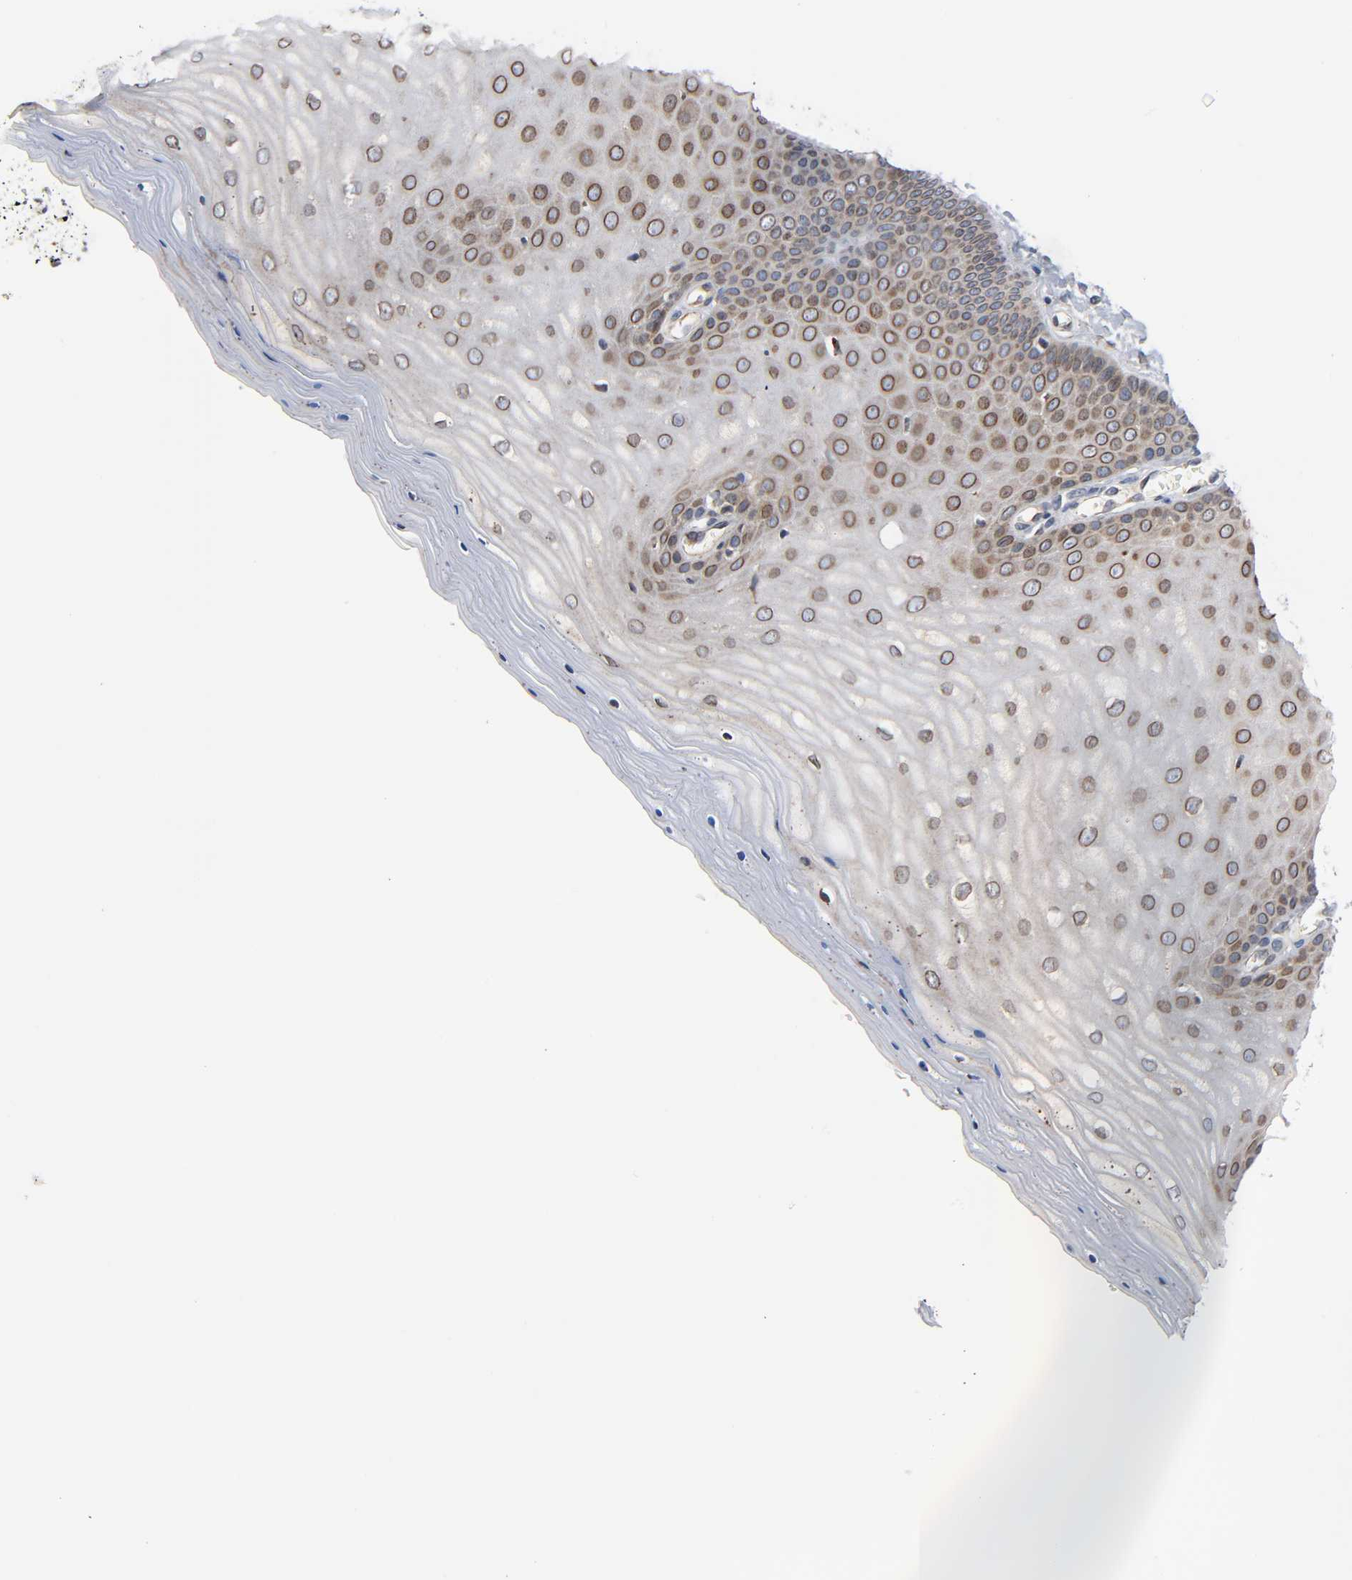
{"staining": {"intensity": "weak", "quantity": "25%-75%", "location": "cytoplasmic/membranous"}, "tissue": "cervix", "cell_type": "Glandular cells", "image_type": "normal", "snomed": [{"axis": "morphology", "description": "Normal tissue, NOS"}, {"axis": "topography", "description": "Cervix"}], "caption": "A high-resolution histopathology image shows immunohistochemistry staining of unremarkable cervix, which shows weak cytoplasmic/membranous expression in about 25%-75% of glandular cells.", "gene": "ASB6", "patient": {"sex": "female", "age": 55}}